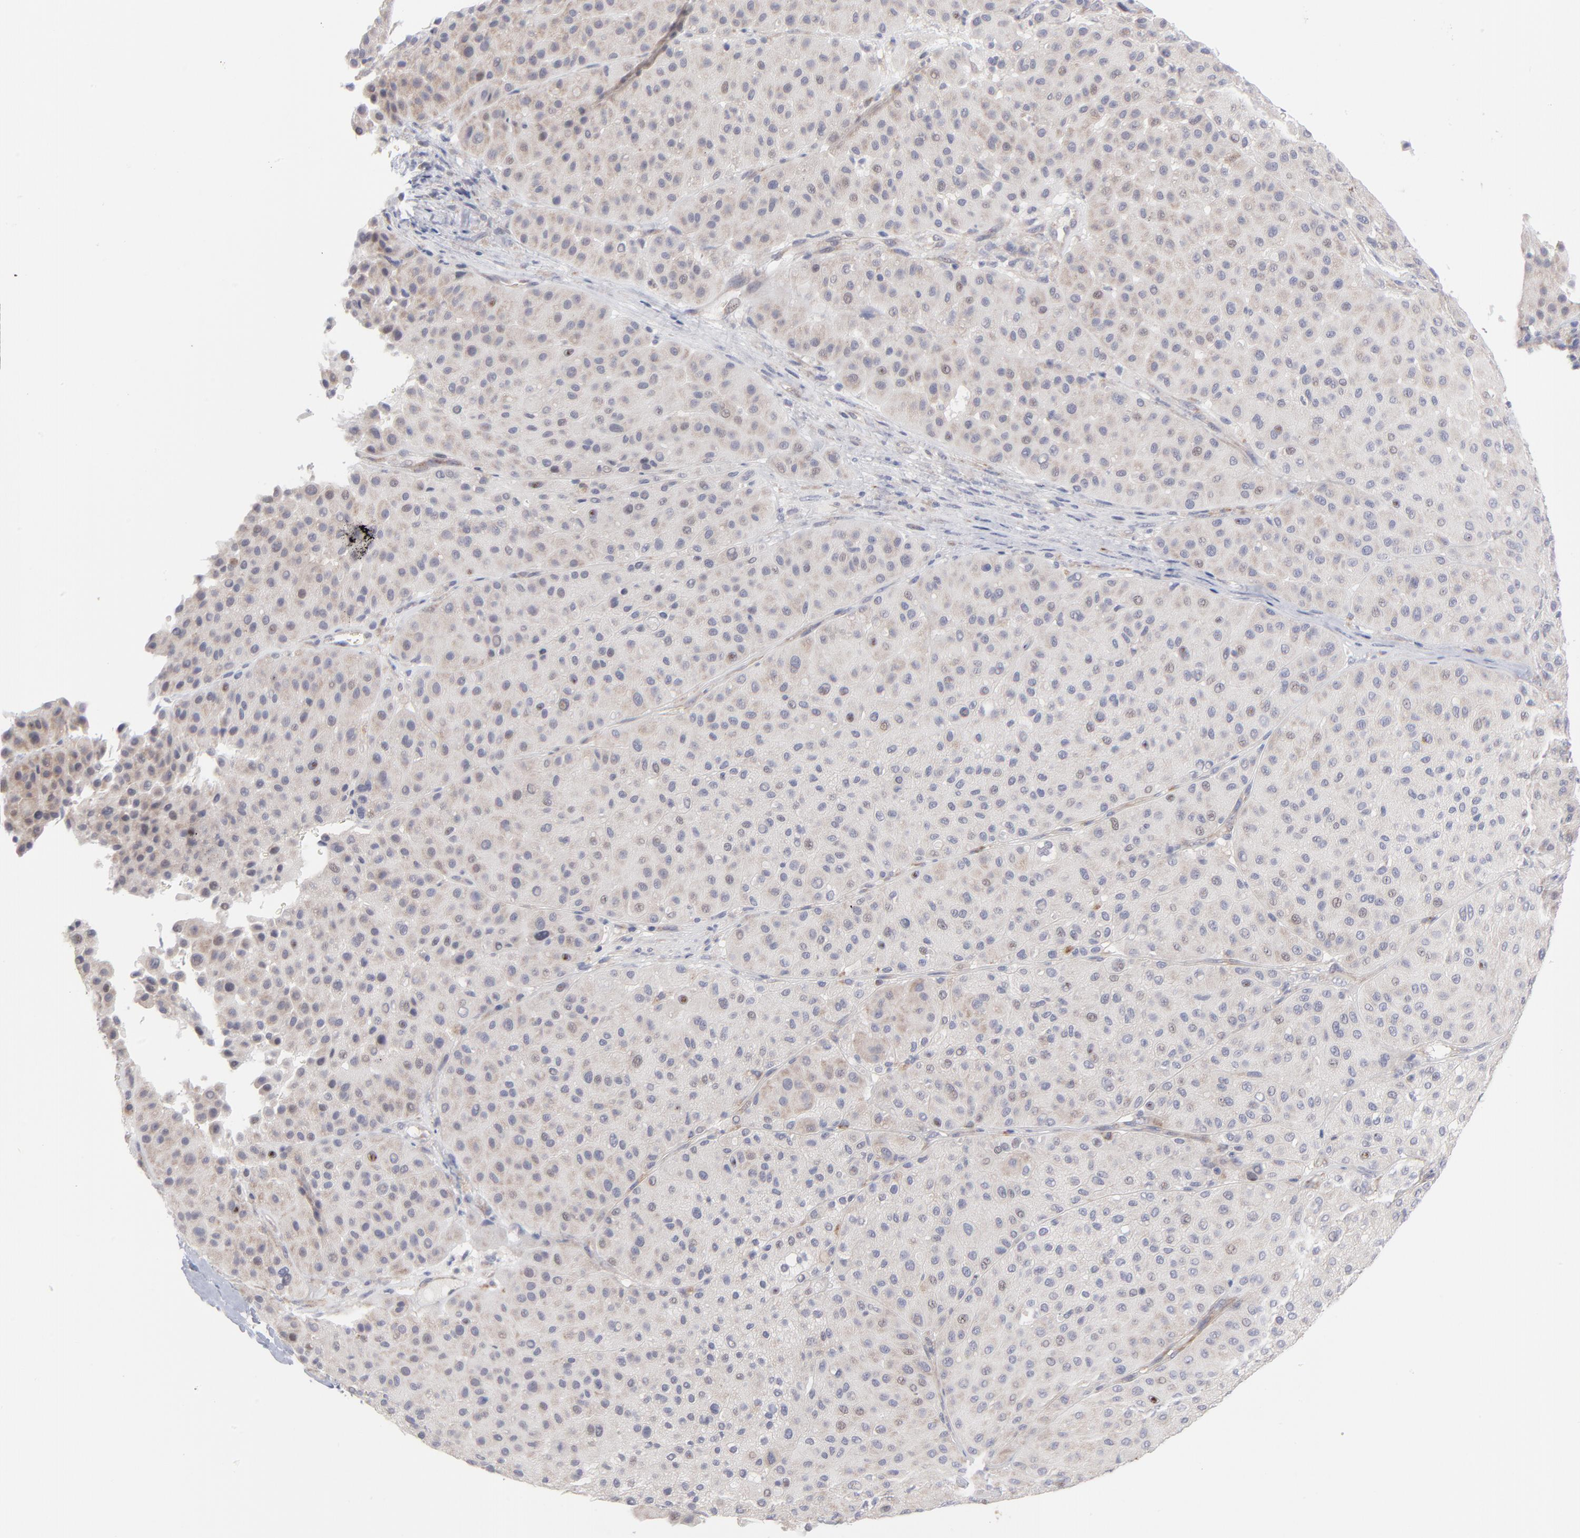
{"staining": {"intensity": "negative", "quantity": "none", "location": "none"}, "tissue": "melanoma", "cell_type": "Tumor cells", "image_type": "cancer", "snomed": [{"axis": "morphology", "description": "Normal tissue, NOS"}, {"axis": "morphology", "description": "Malignant melanoma, Metastatic site"}, {"axis": "topography", "description": "Skin"}], "caption": "The immunohistochemistry image has no significant positivity in tumor cells of malignant melanoma (metastatic site) tissue.", "gene": "RPS24", "patient": {"sex": "male", "age": 41}}